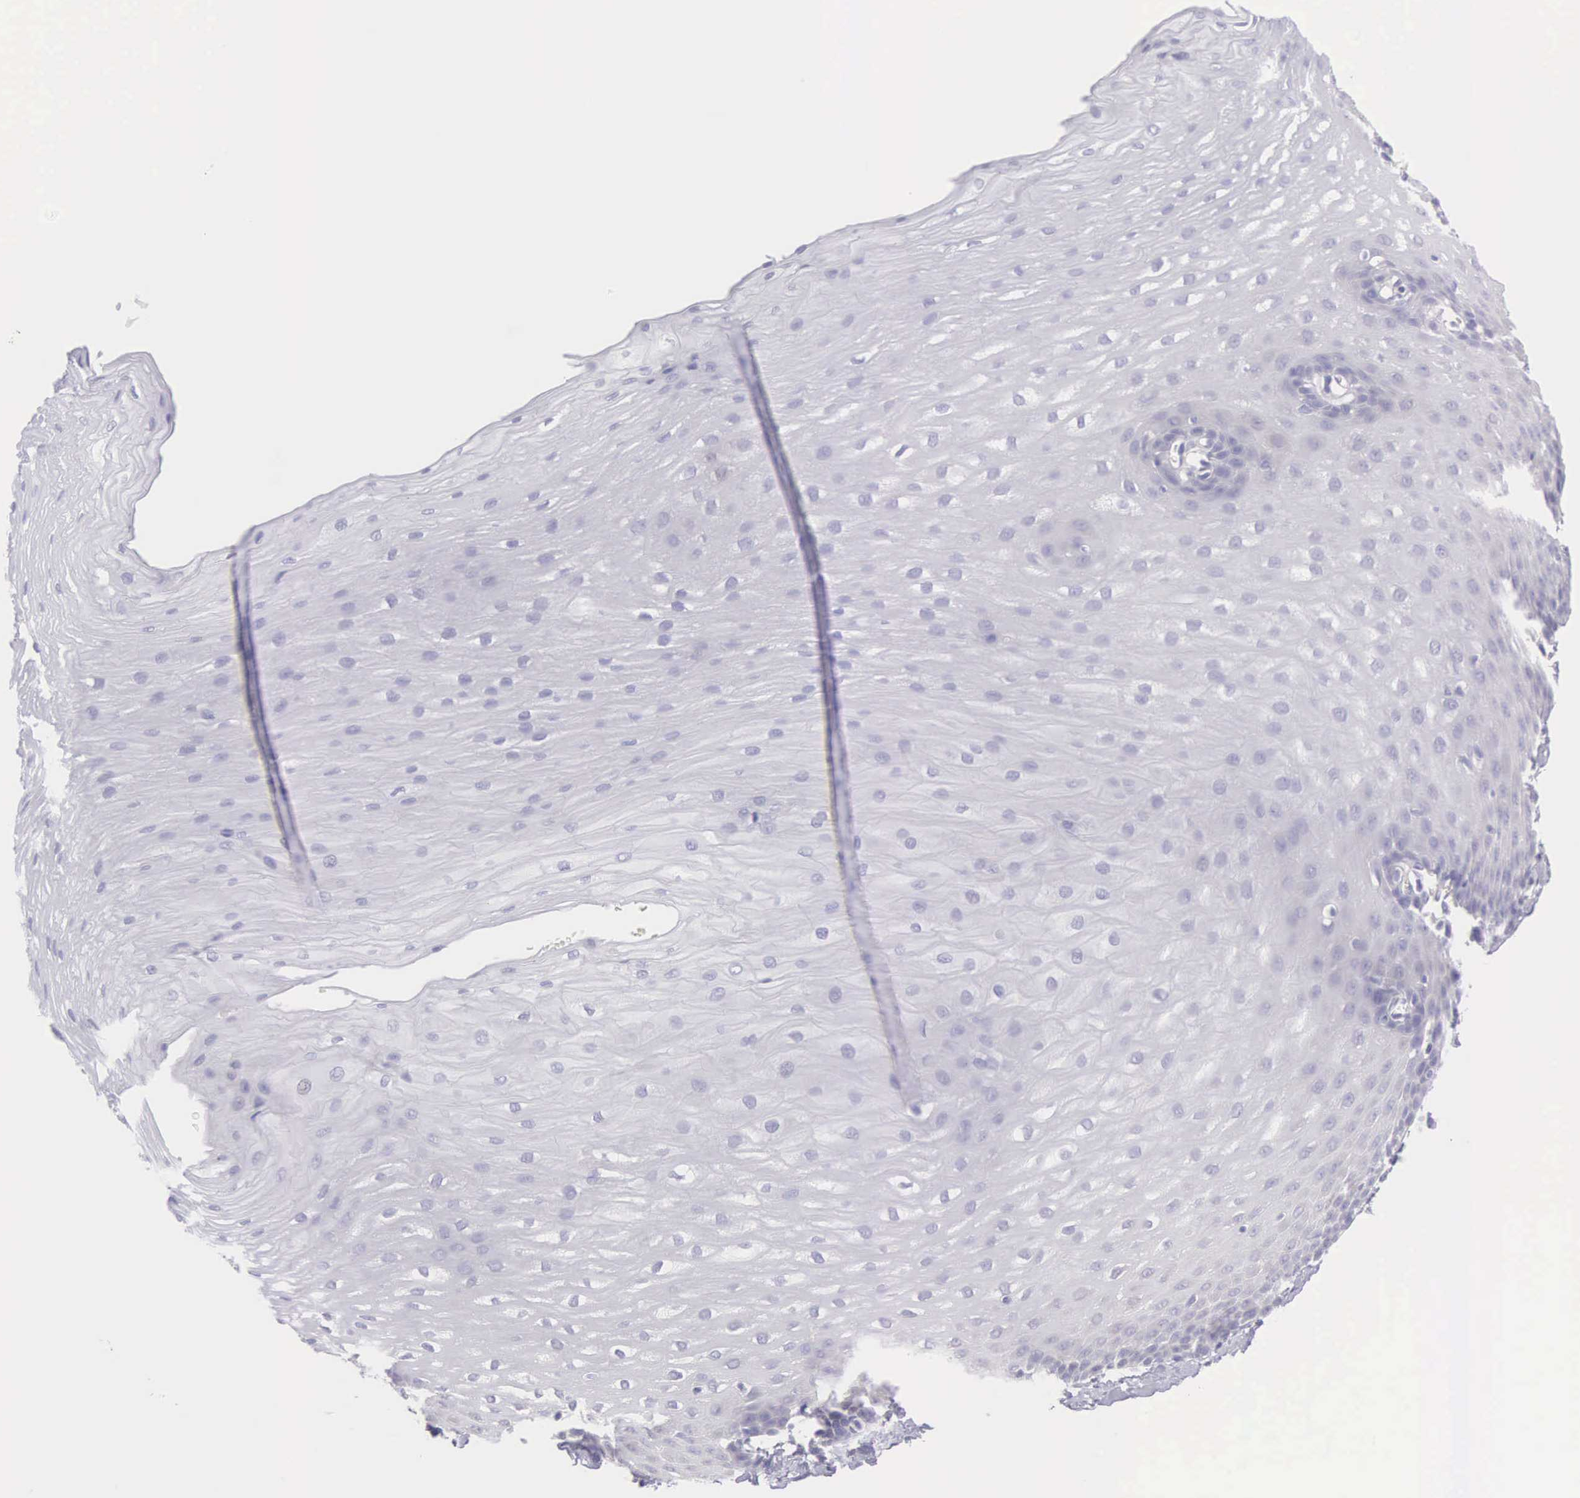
{"staining": {"intensity": "negative", "quantity": "none", "location": "none"}, "tissue": "esophagus", "cell_type": "Squamous epithelial cells", "image_type": "normal", "snomed": [{"axis": "morphology", "description": "Normal tissue, NOS"}, {"axis": "topography", "description": "Esophagus"}], "caption": "IHC photomicrograph of unremarkable esophagus: esophagus stained with DAB reveals no significant protein positivity in squamous epithelial cells.", "gene": "ARFGAP3", "patient": {"sex": "male", "age": 70}}